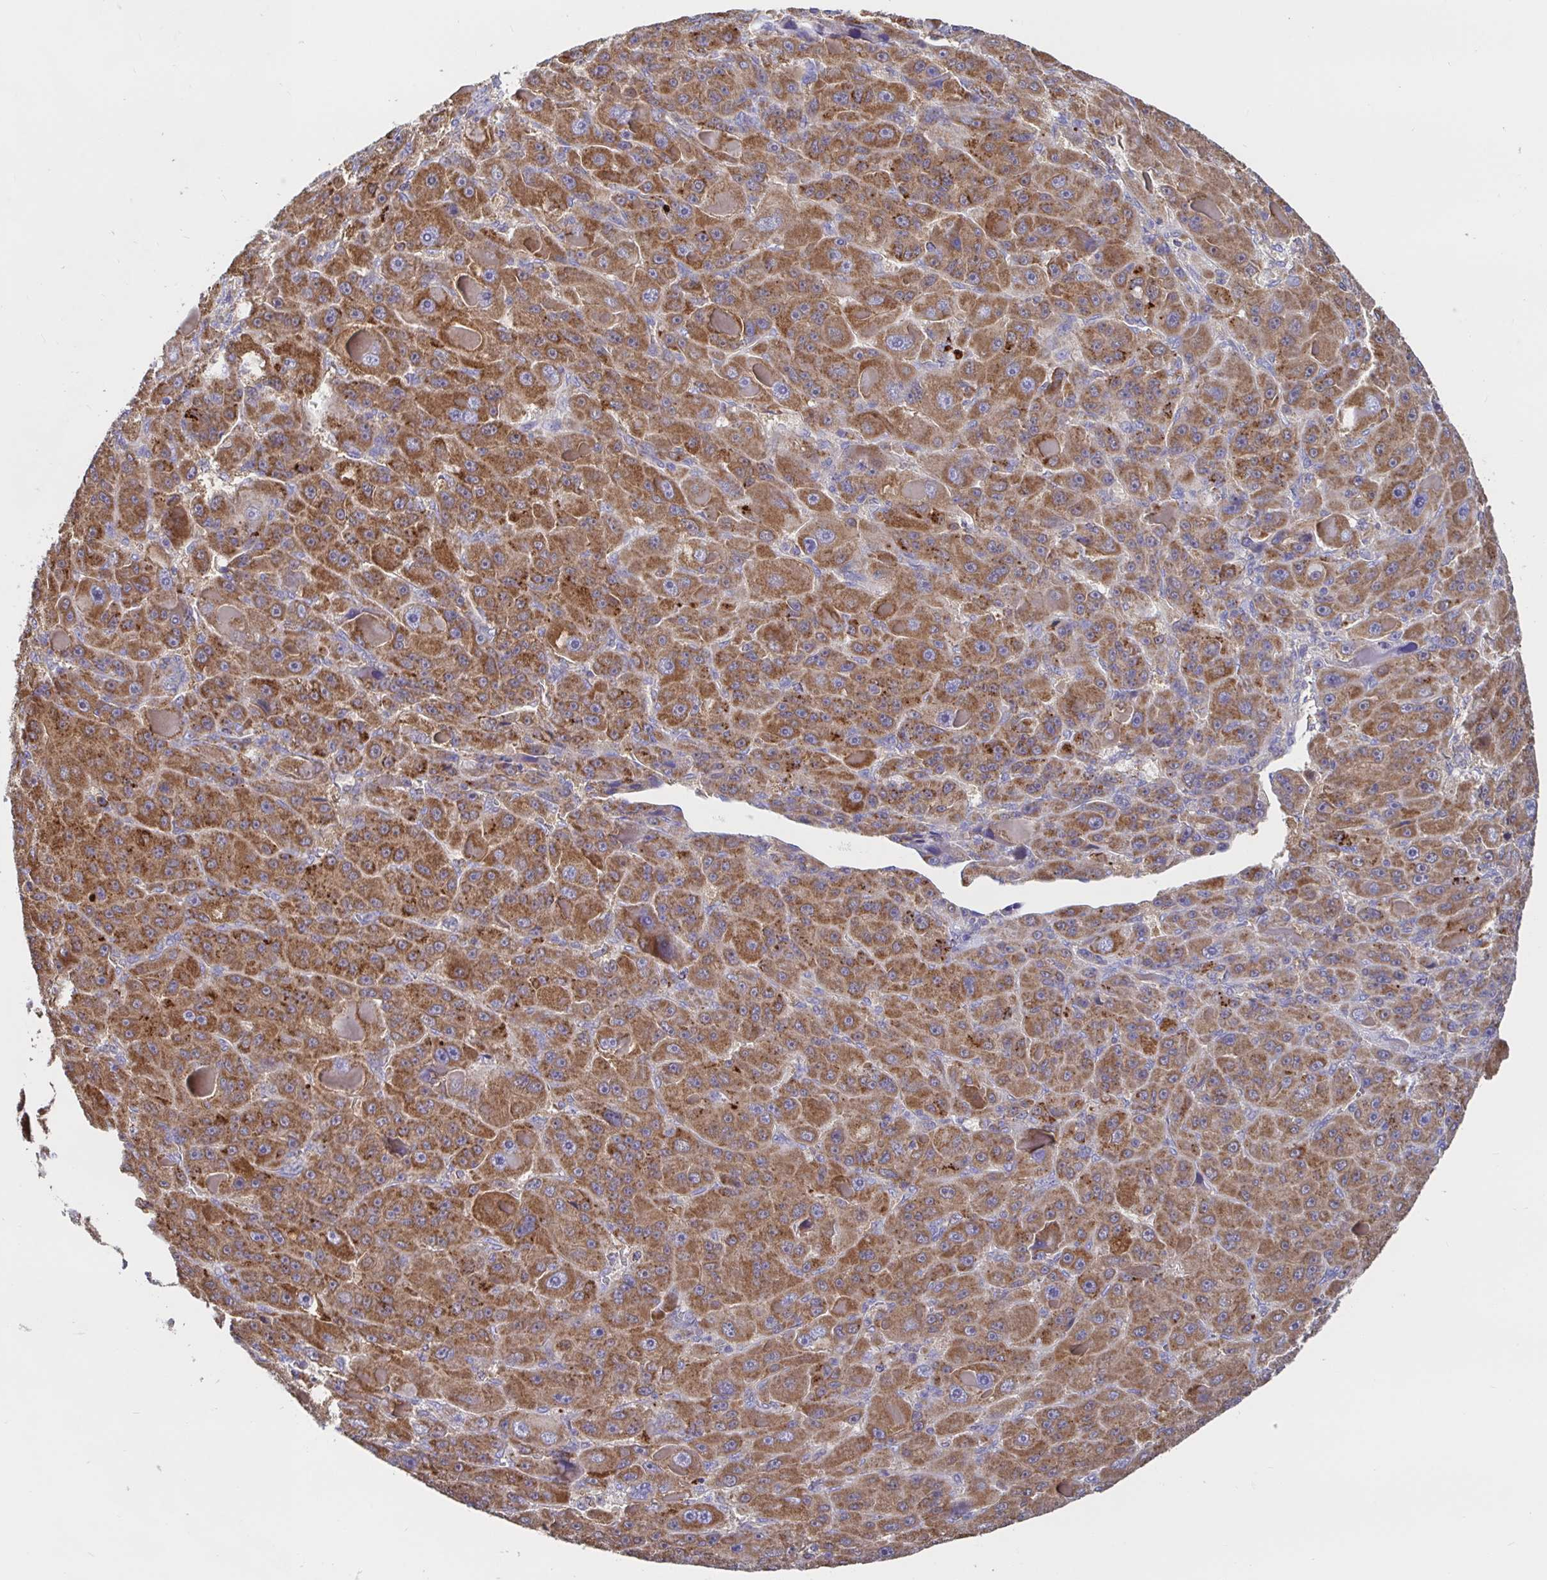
{"staining": {"intensity": "moderate", "quantity": ">75%", "location": "cytoplasmic/membranous"}, "tissue": "liver cancer", "cell_type": "Tumor cells", "image_type": "cancer", "snomed": [{"axis": "morphology", "description": "Carcinoma, Hepatocellular, NOS"}, {"axis": "topography", "description": "Liver"}], "caption": "Liver cancer (hepatocellular carcinoma) stained with DAB (3,3'-diaminobenzidine) immunohistochemistry shows medium levels of moderate cytoplasmic/membranous expression in about >75% of tumor cells. Nuclei are stained in blue.", "gene": "PRDX3", "patient": {"sex": "male", "age": 76}}